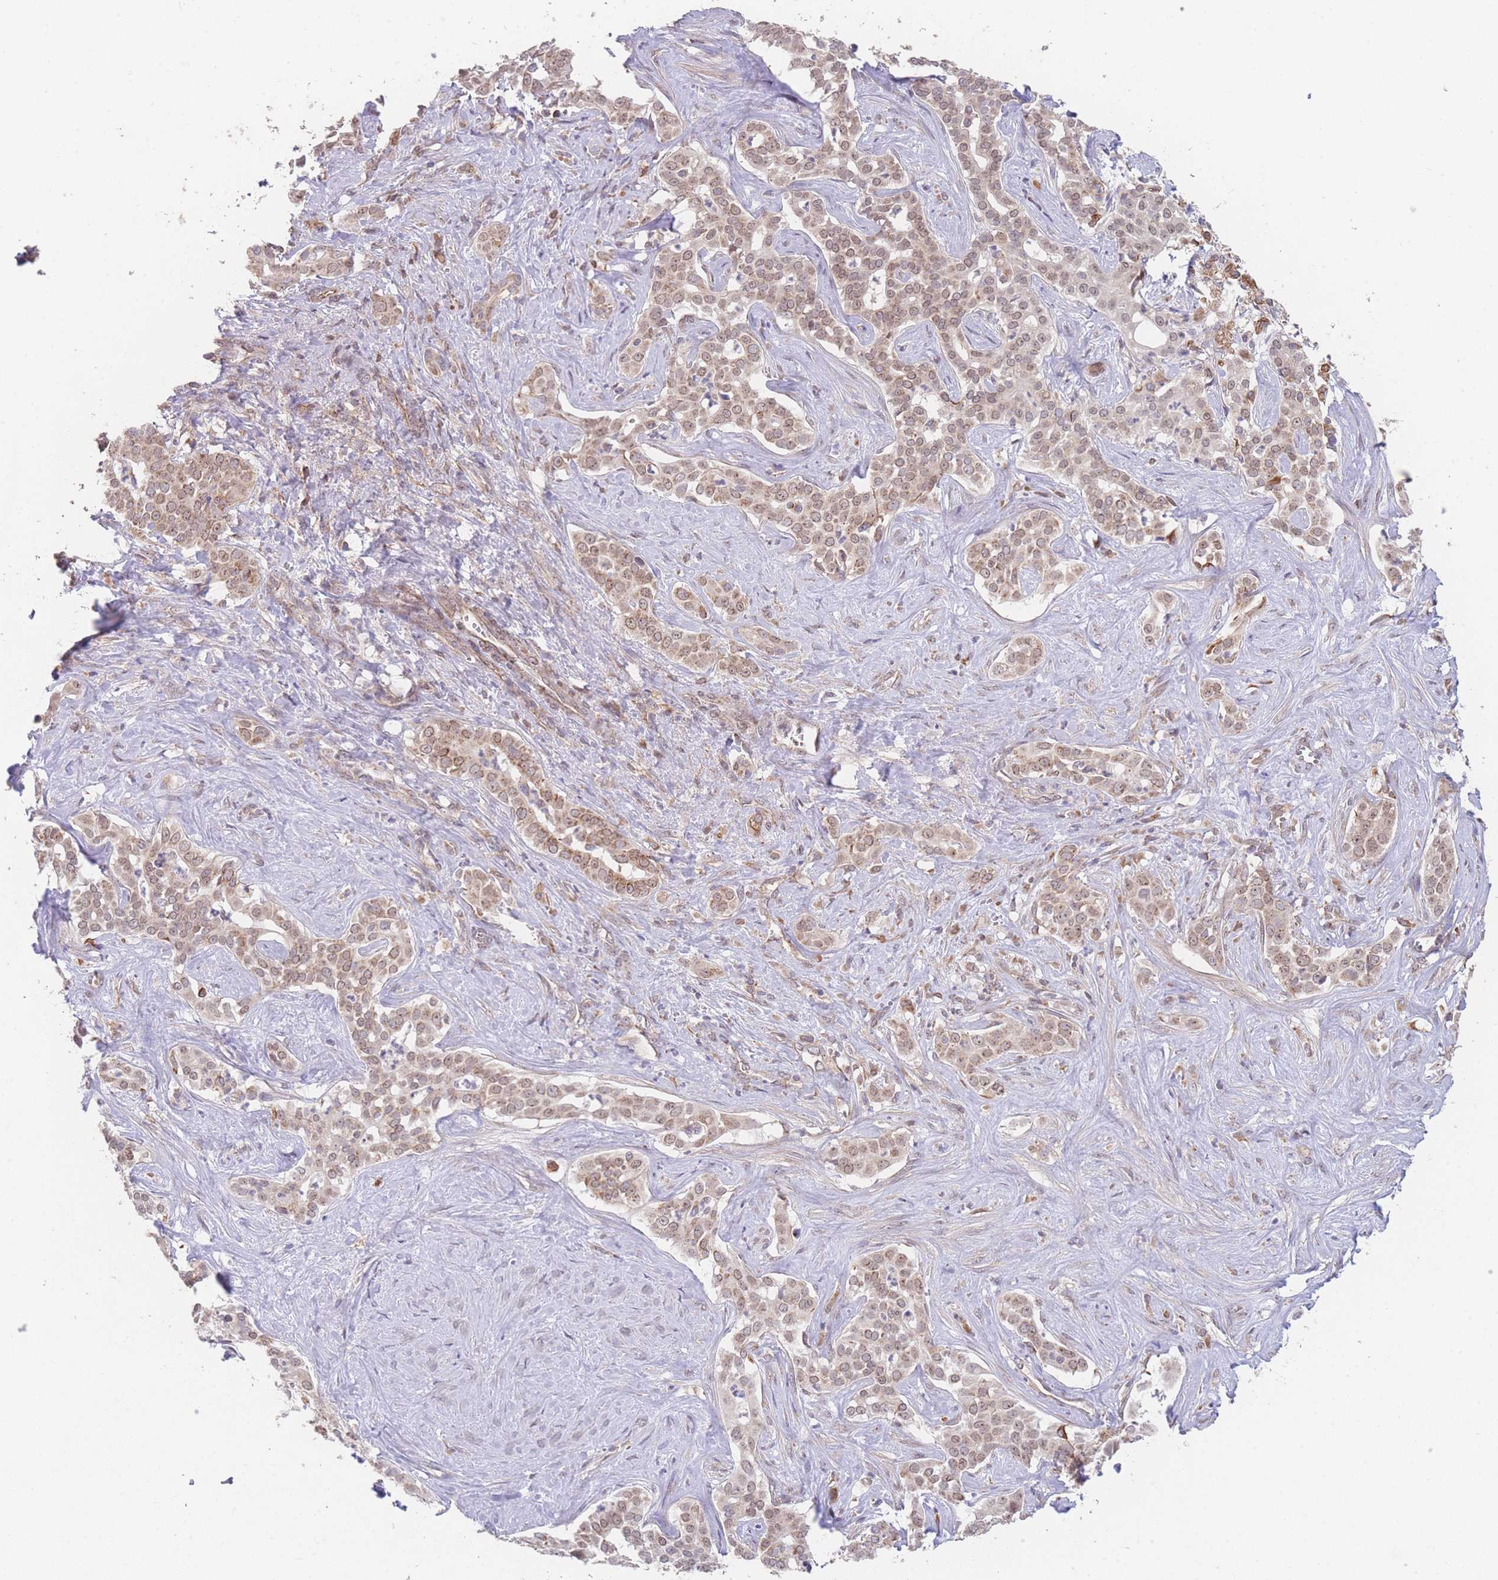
{"staining": {"intensity": "moderate", "quantity": ">75%", "location": "cytoplasmic/membranous,nuclear"}, "tissue": "liver cancer", "cell_type": "Tumor cells", "image_type": "cancer", "snomed": [{"axis": "morphology", "description": "Cholangiocarcinoma"}, {"axis": "topography", "description": "Liver"}], "caption": "An IHC image of neoplastic tissue is shown. Protein staining in brown highlights moderate cytoplasmic/membranous and nuclear positivity in cholangiocarcinoma (liver) within tumor cells. (IHC, brightfield microscopy, high magnification).", "gene": "PXMP4", "patient": {"sex": "male", "age": 67}}